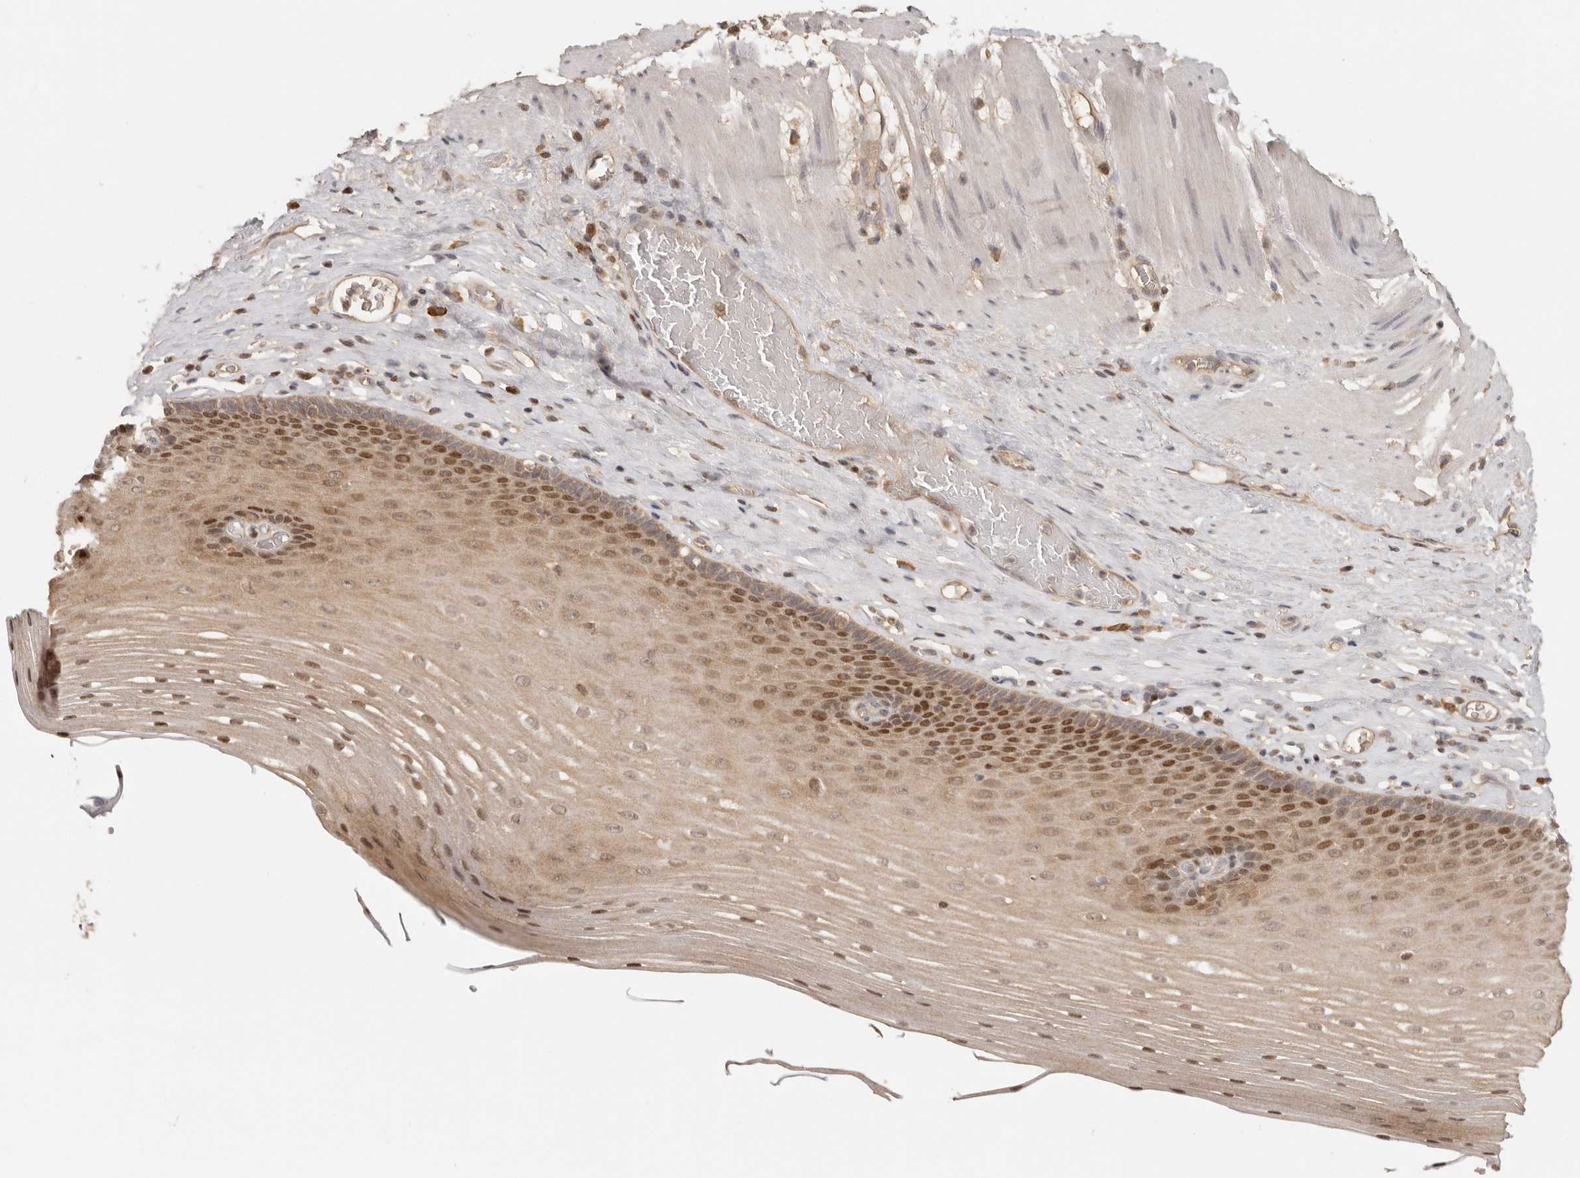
{"staining": {"intensity": "moderate", "quantity": "25%-75%", "location": "cytoplasmic/membranous,nuclear"}, "tissue": "esophagus", "cell_type": "Squamous epithelial cells", "image_type": "normal", "snomed": [{"axis": "morphology", "description": "Normal tissue, NOS"}, {"axis": "topography", "description": "Esophagus"}], "caption": "Squamous epithelial cells reveal medium levels of moderate cytoplasmic/membranous,nuclear staining in about 25%-75% of cells in benign human esophagus. The protein is shown in brown color, while the nuclei are stained blue.", "gene": "PSMA5", "patient": {"sex": "male", "age": 62}}